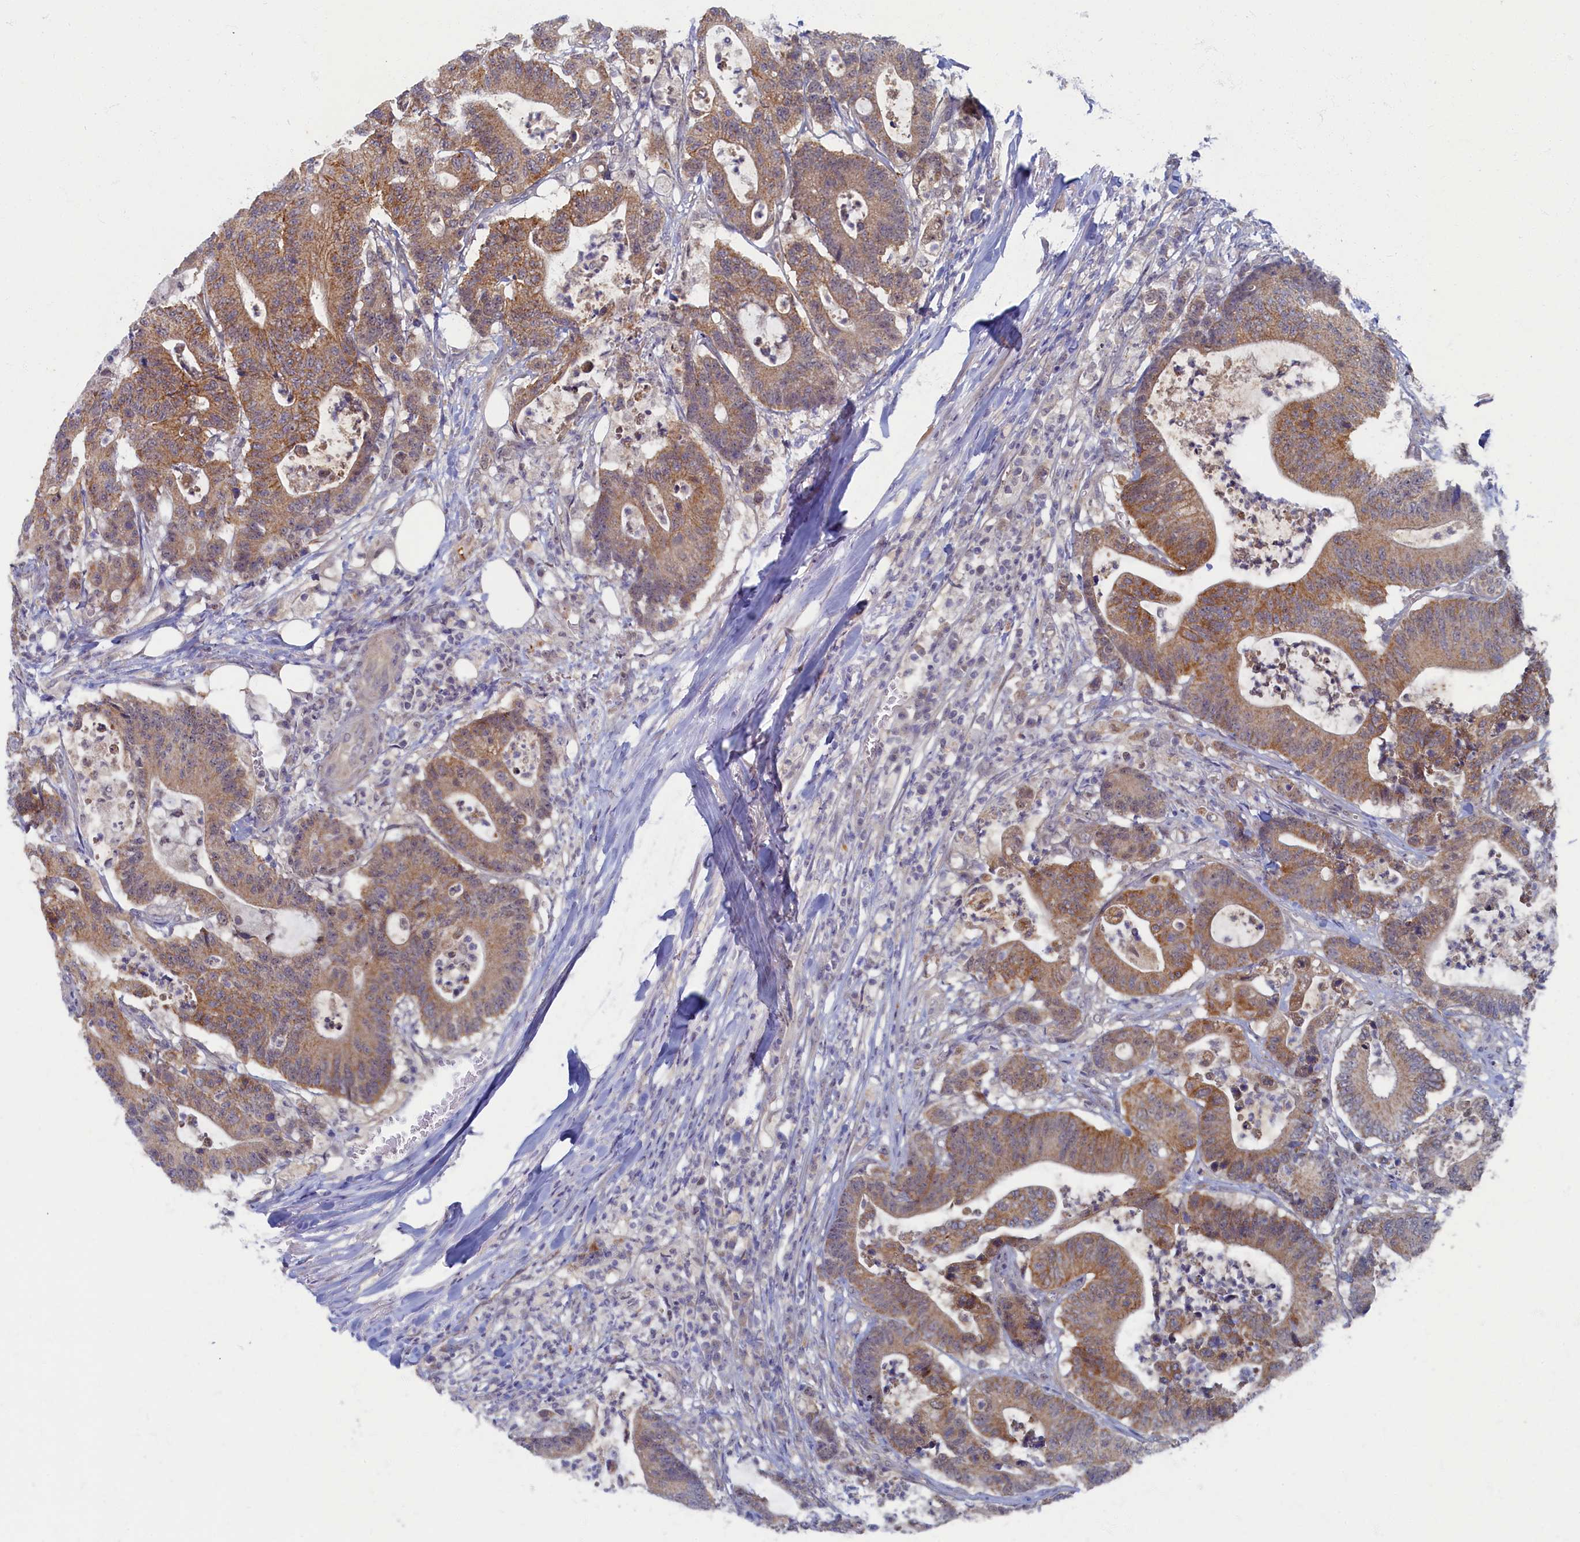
{"staining": {"intensity": "moderate", "quantity": ">75%", "location": "cytoplasmic/membranous"}, "tissue": "colorectal cancer", "cell_type": "Tumor cells", "image_type": "cancer", "snomed": [{"axis": "morphology", "description": "Adenocarcinoma, NOS"}, {"axis": "topography", "description": "Colon"}], "caption": "DAB (3,3'-diaminobenzidine) immunohistochemical staining of human colorectal adenocarcinoma exhibits moderate cytoplasmic/membranous protein positivity in about >75% of tumor cells.", "gene": "WDR59", "patient": {"sex": "female", "age": 84}}